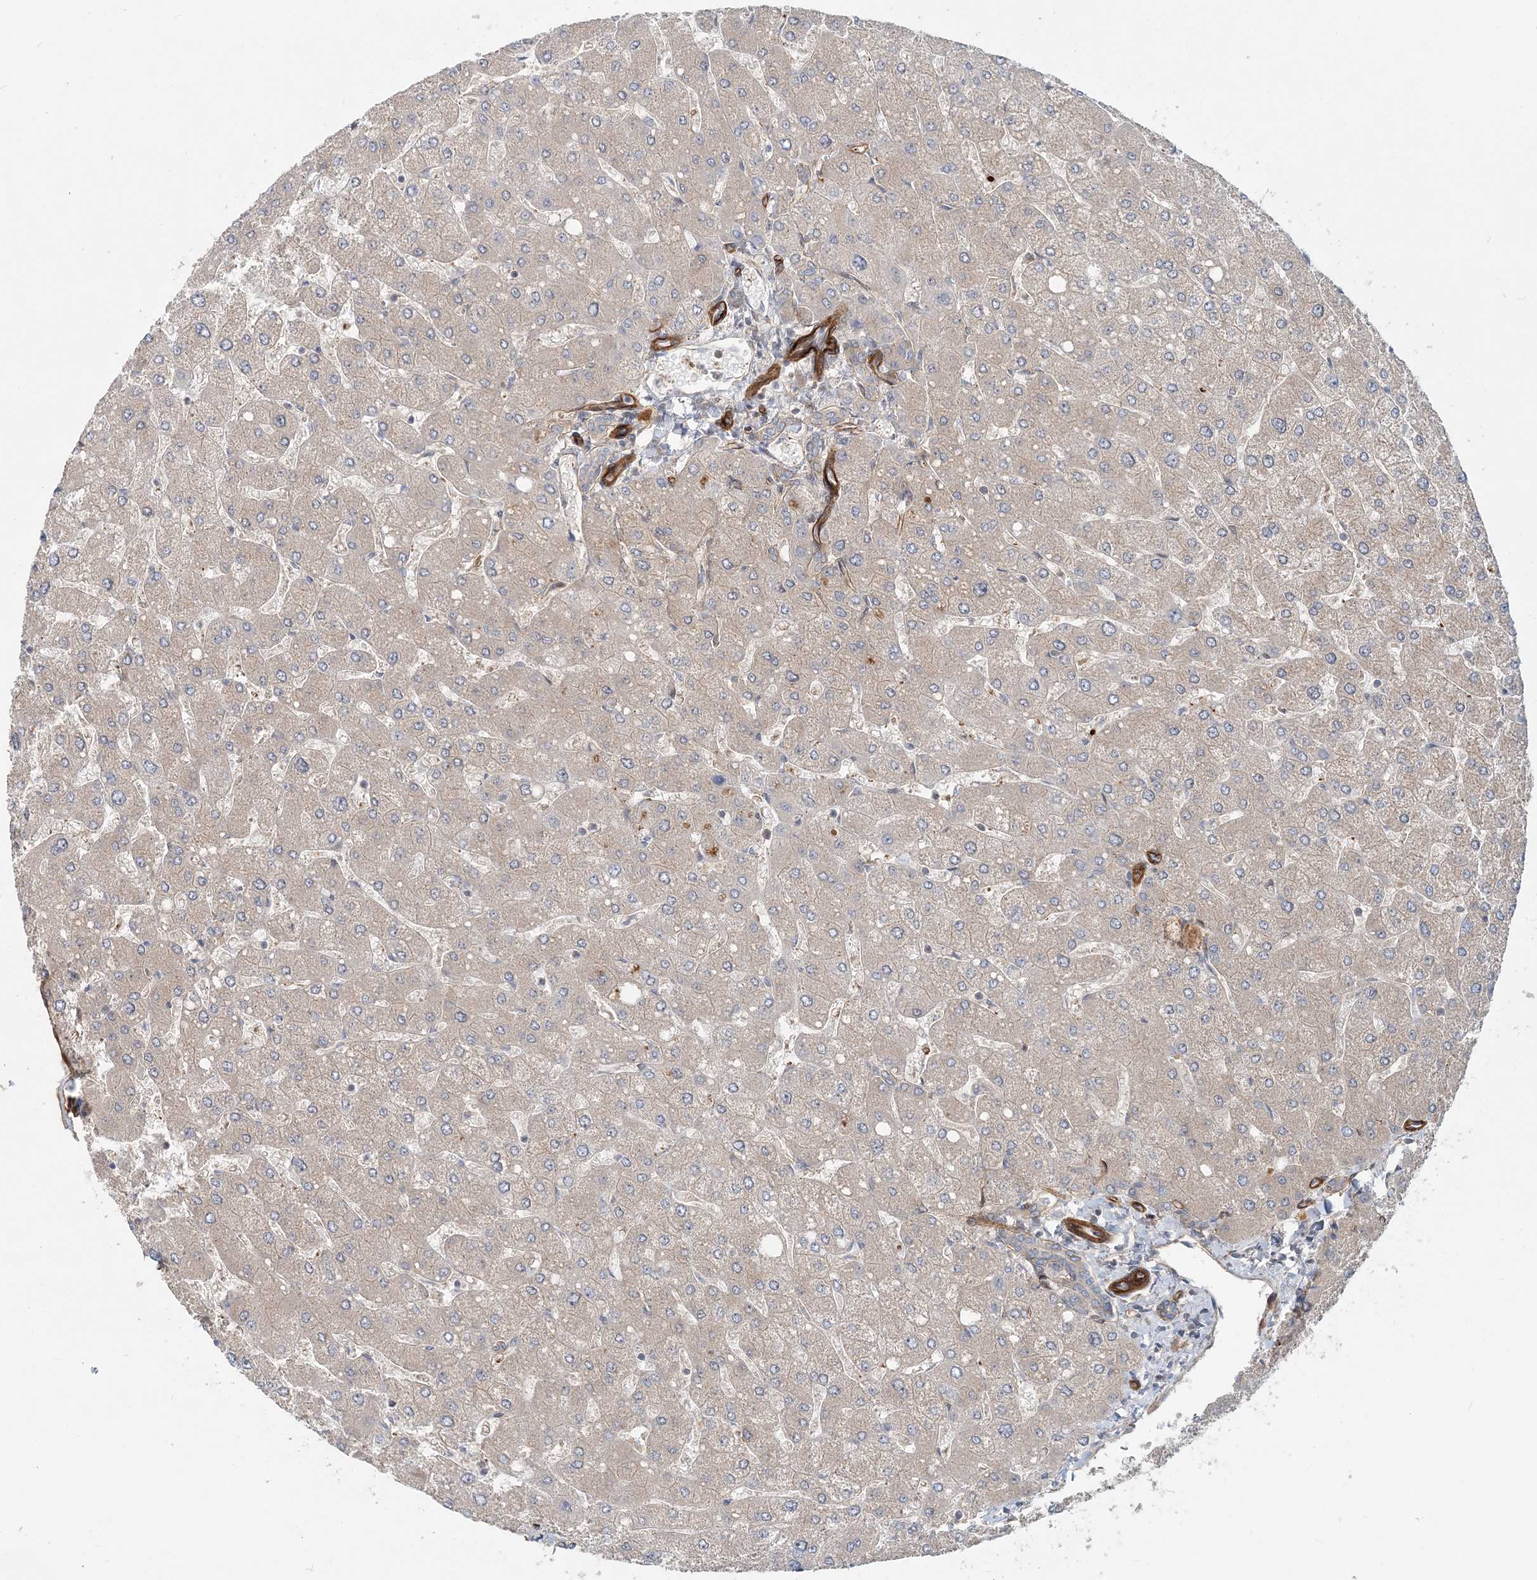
{"staining": {"intensity": "weak", "quantity": "25%-75%", "location": "cytoplasmic/membranous"}, "tissue": "liver", "cell_type": "Cholangiocytes", "image_type": "normal", "snomed": [{"axis": "morphology", "description": "Normal tissue, NOS"}, {"axis": "topography", "description": "Liver"}], "caption": "Protein staining exhibits weak cytoplasmic/membranous expression in approximately 25%-75% of cholangiocytes in normal liver.", "gene": "GEMIN5", "patient": {"sex": "male", "age": 55}}